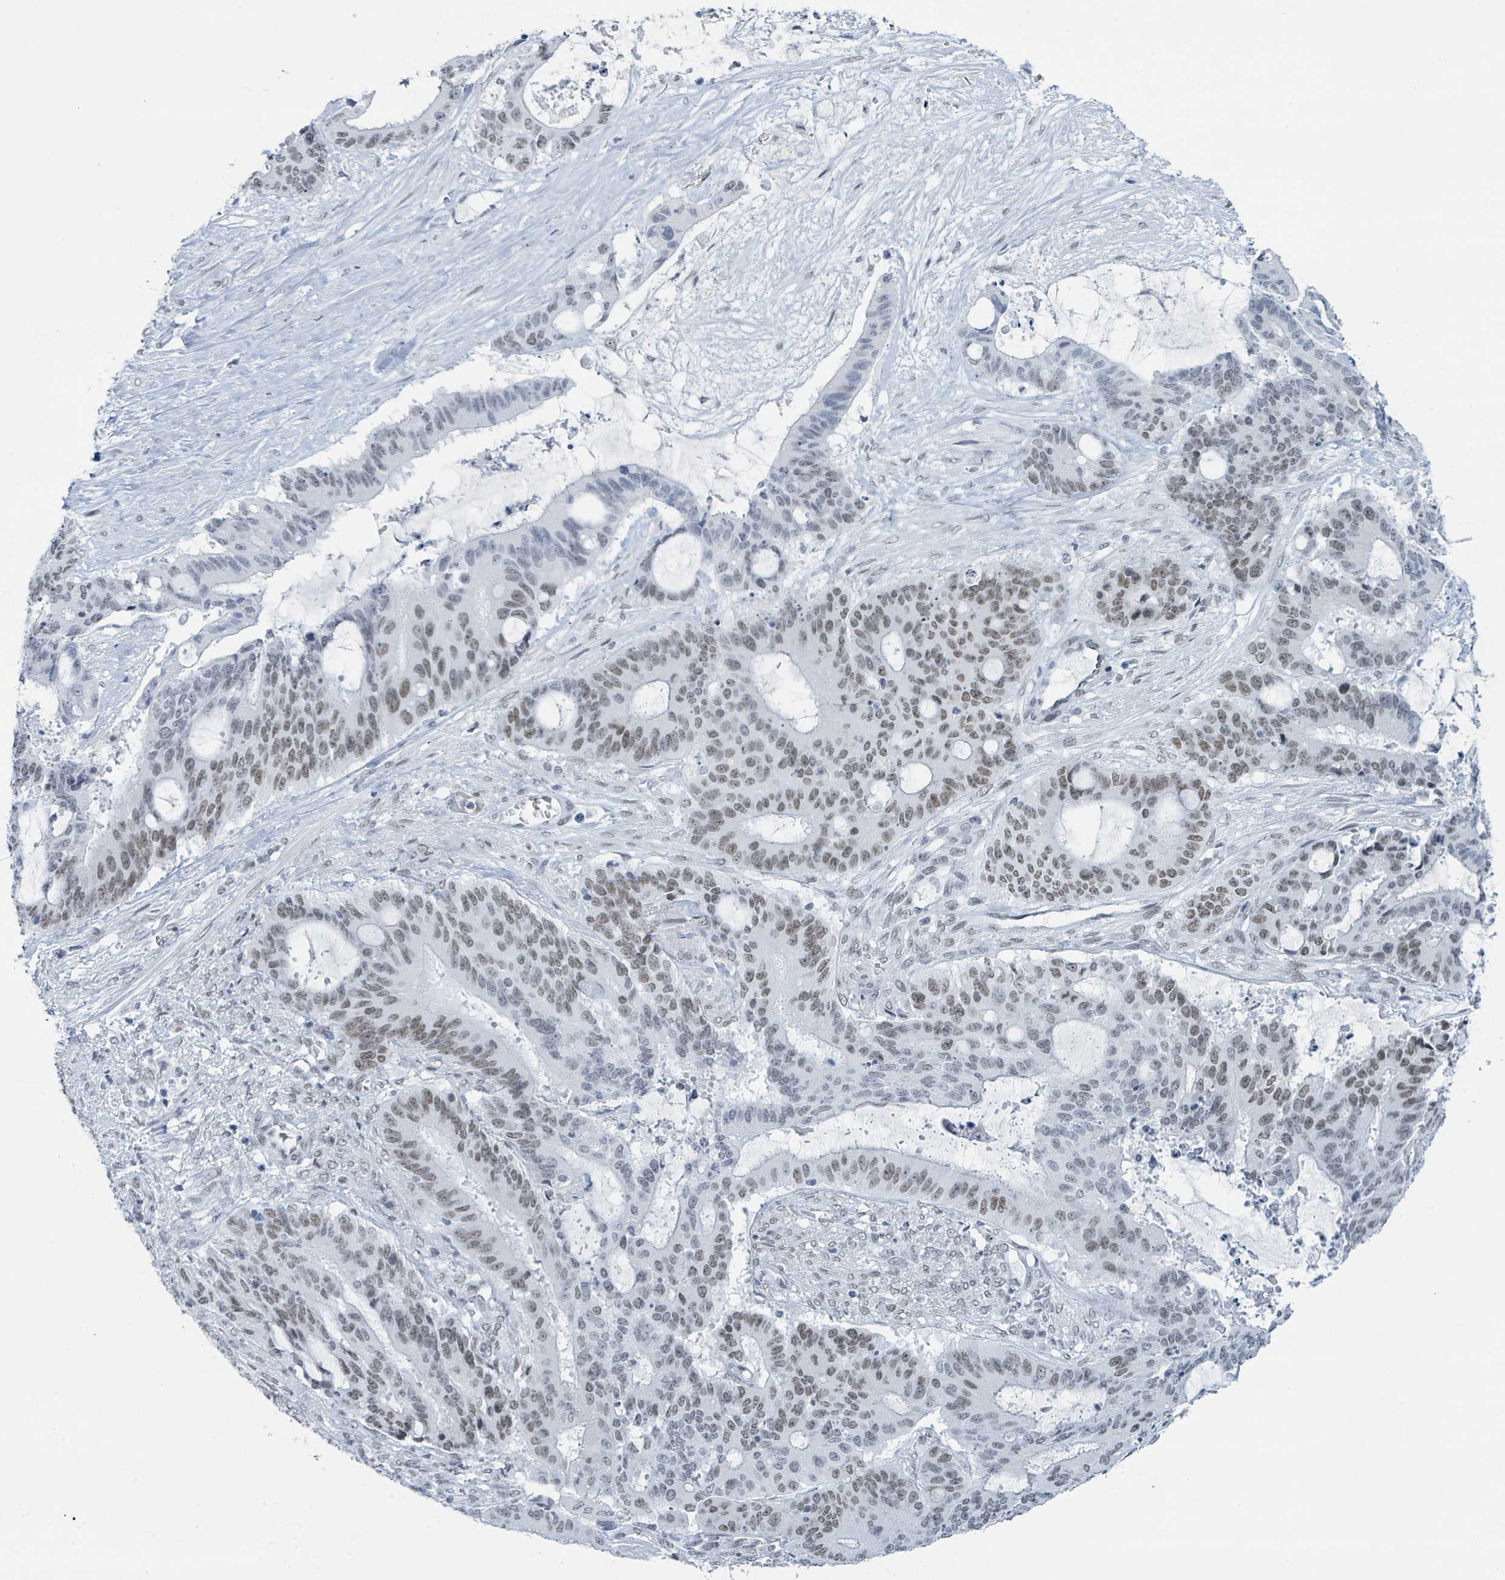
{"staining": {"intensity": "weak", "quantity": "25%-75%", "location": "nuclear"}, "tissue": "liver cancer", "cell_type": "Tumor cells", "image_type": "cancer", "snomed": [{"axis": "morphology", "description": "Normal tissue, NOS"}, {"axis": "morphology", "description": "Cholangiocarcinoma"}, {"axis": "topography", "description": "Liver"}, {"axis": "topography", "description": "Peripheral nerve tissue"}], "caption": "Tumor cells exhibit low levels of weak nuclear positivity in approximately 25%-75% of cells in liver cancer (cholangiocarcinoma).", "gene": "EHMT2", "patient": {"sex": "female", "age": 73}}